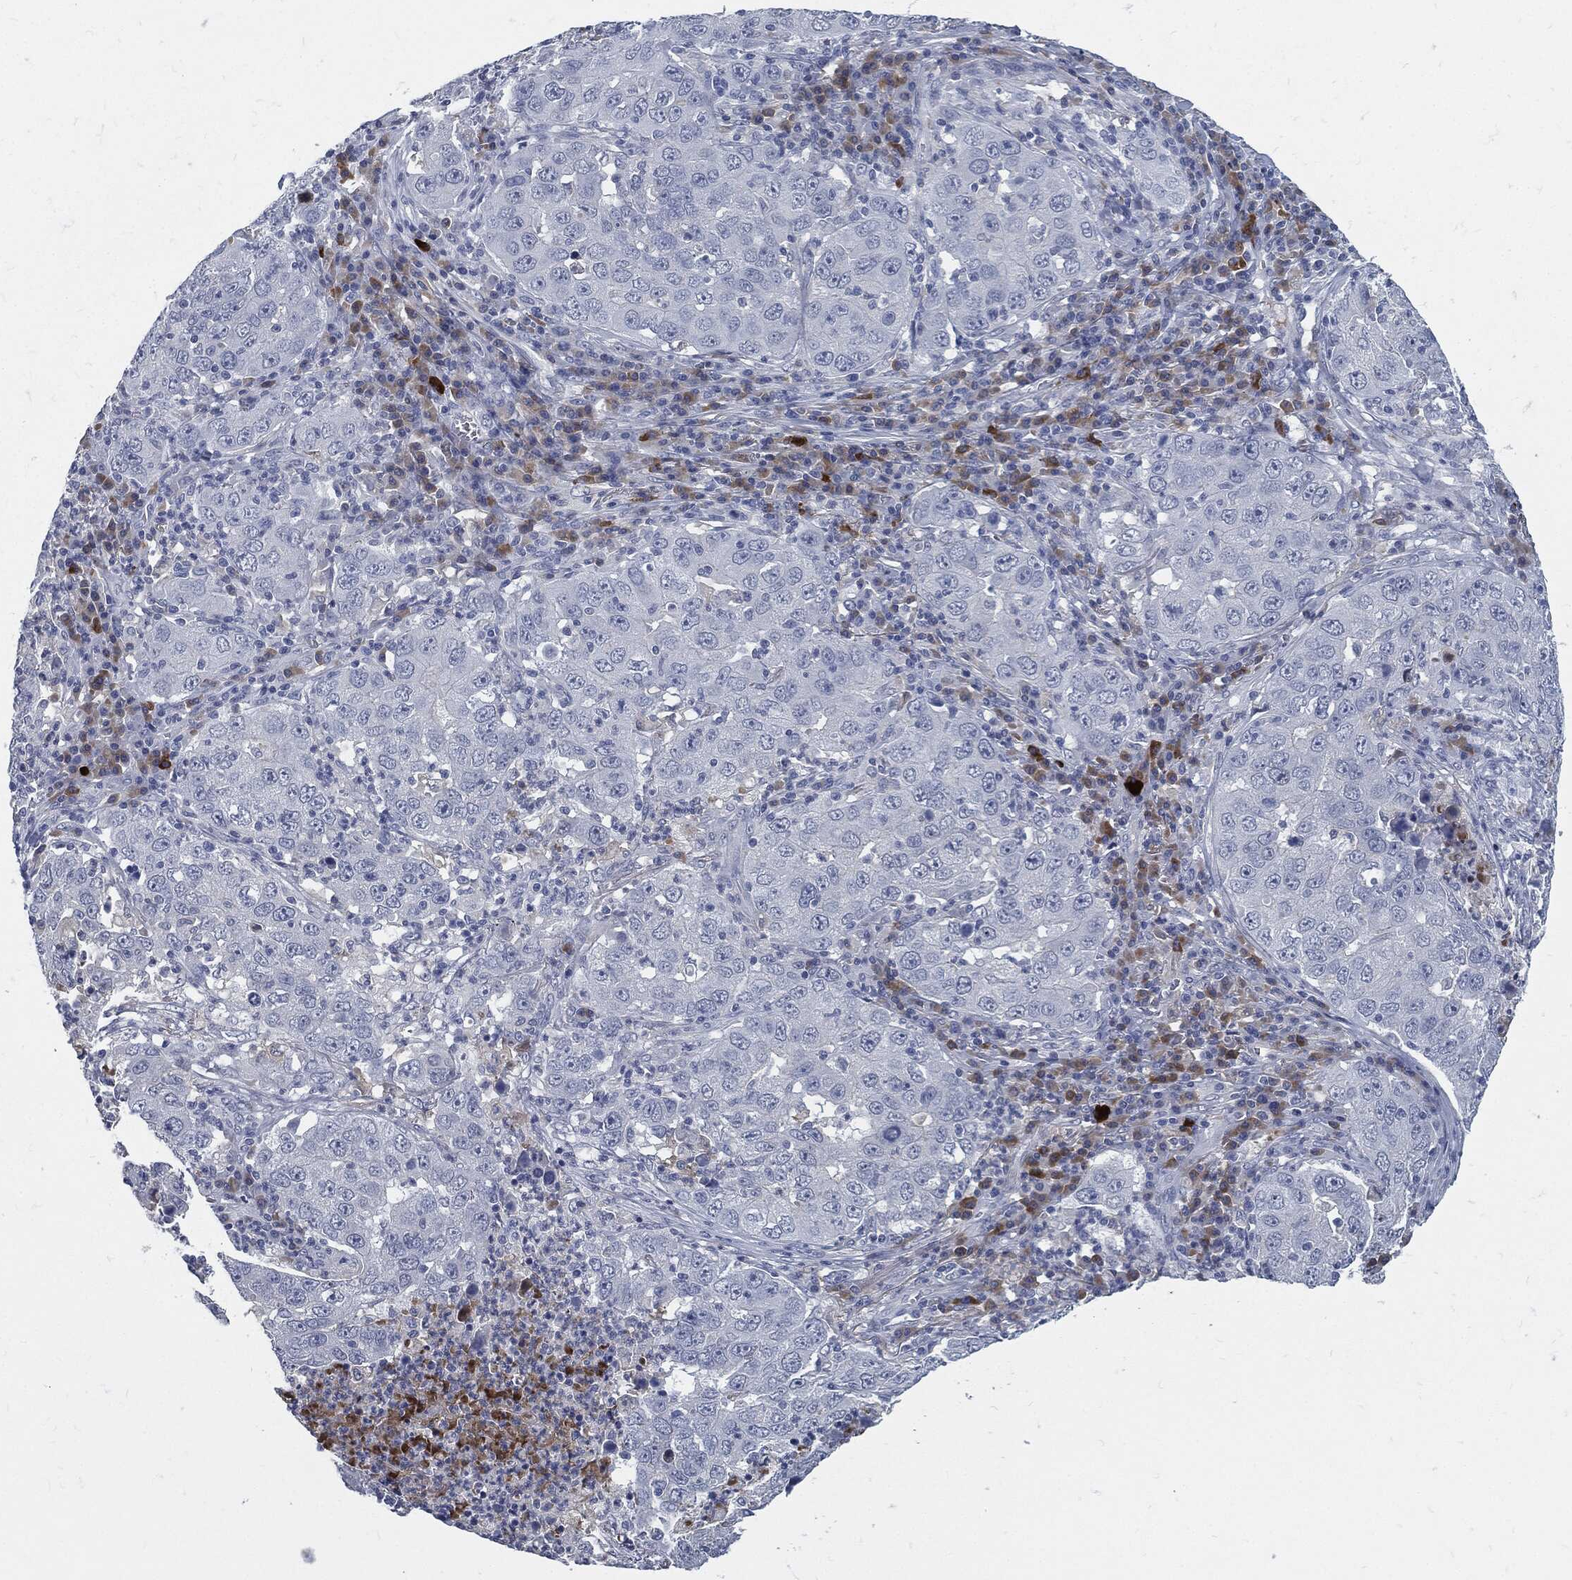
{"staining": {"intensity": "negative", "quantity": "none", "location": "none"}, "tissue": "lung cancer", "cell_type": "Tumor cells", "image_type": "cancer", "snomed": [{"axis": "morphology", "description": "Adenocarcinoma, NOS"}, {"axis": "topography", "description": "Lung"}], "caption": "A micrograph of lung adenocarcinoma stained for a protein exhibits no brown staining in tumor cells.", "gene": "MST1", "patient": {"sex": "male", "age": 73}}